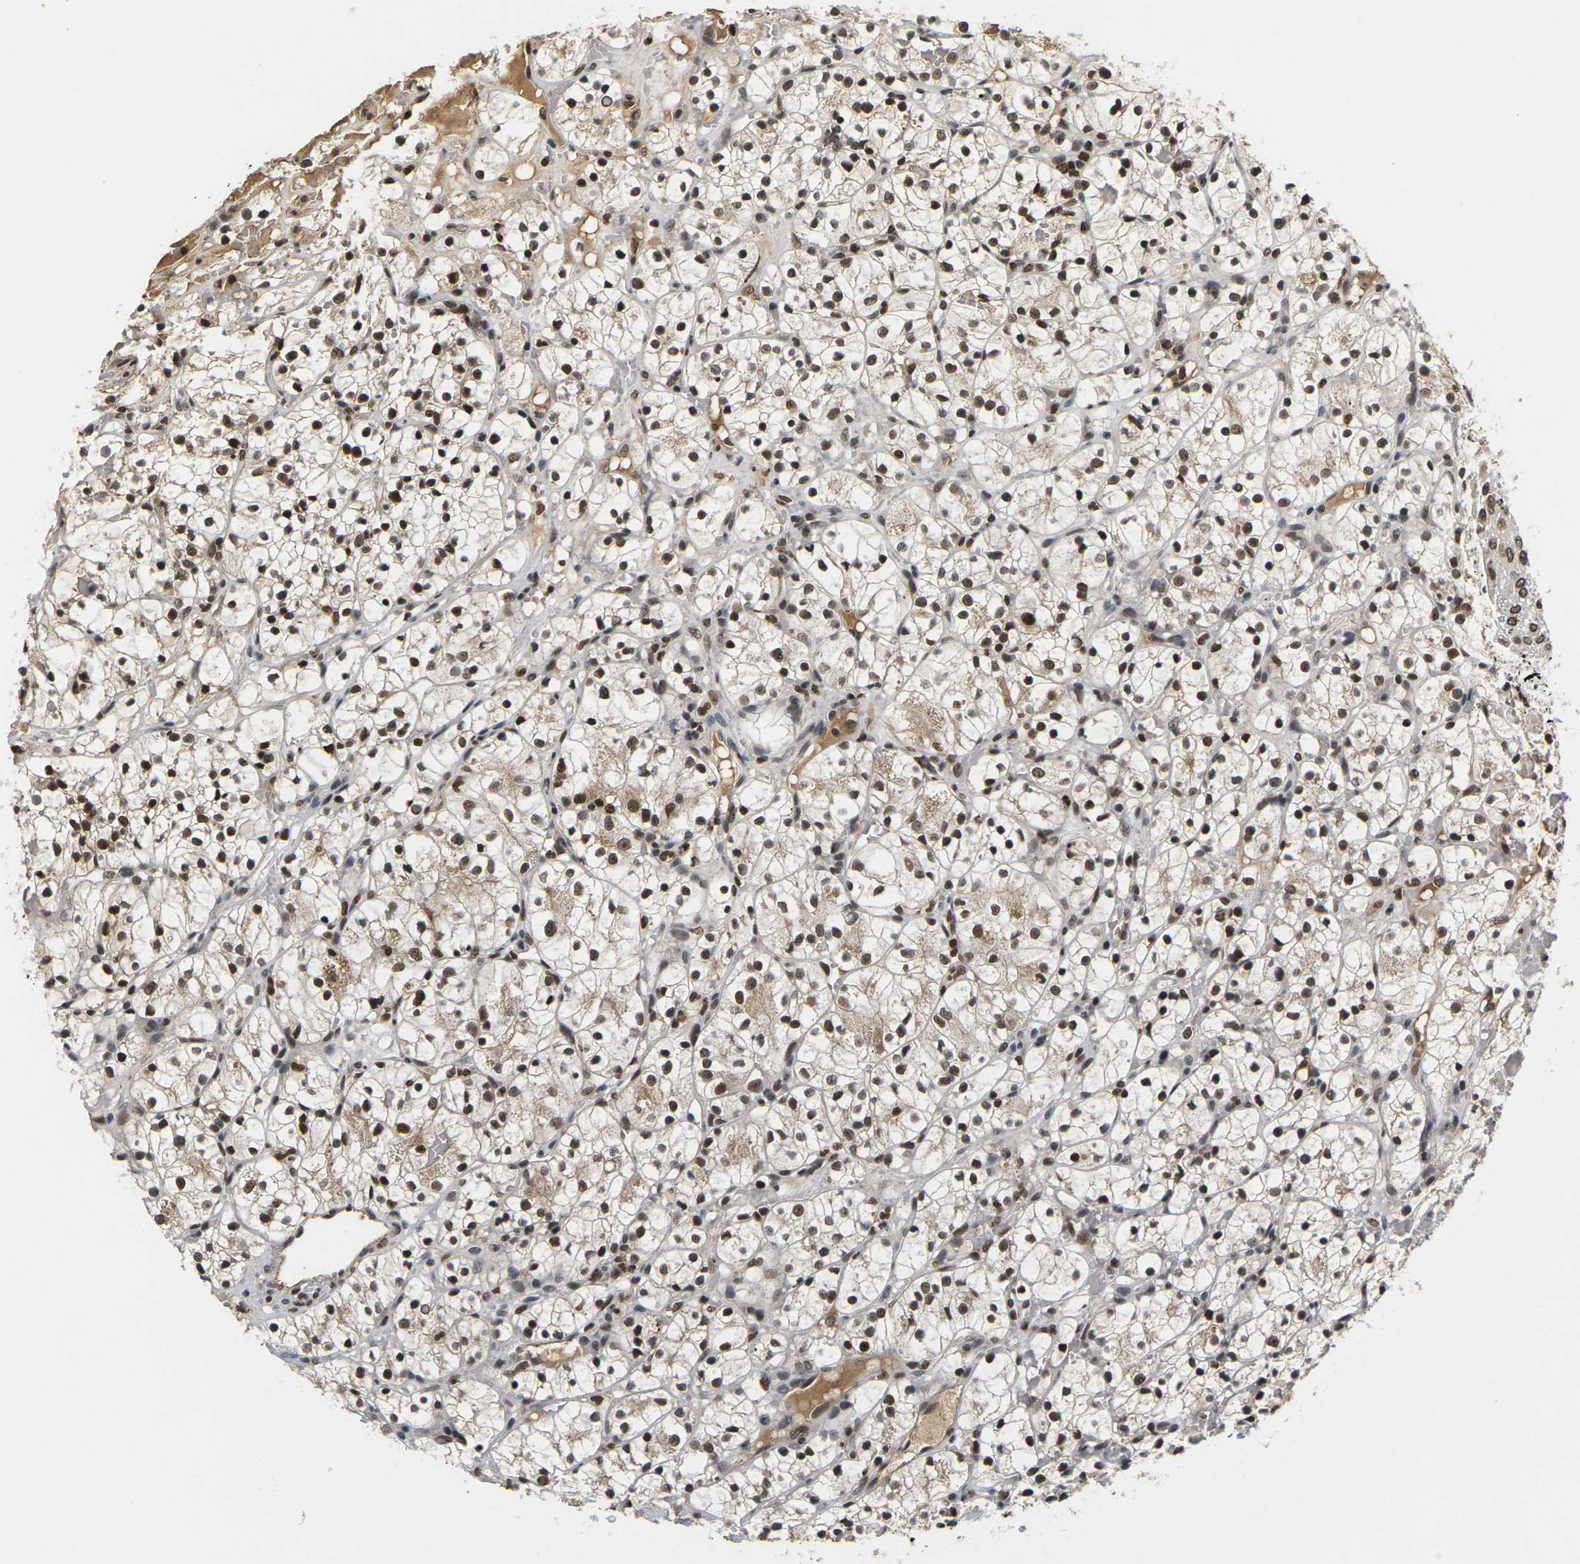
{"staining": {"intensity": "strong", "quantity": ">75%", "location": "cytoplasmic/membranous,nuclear"}, "tissue": "renal cancer", "cell_type": "Tumor cells", "image_type": "cancer", "snomed": [{"axis": "morphology", "description": "Adenocarcinoma, NOS"}, {"axis": "topography", "description": "Kidney"}], "caption": "A brown stain labels strong cytoplasmic/membranous and nuclear positivity of a protein in renal adenocarcinoma tumor cells.", "gene": "NELFA", "patient": {"sex": "female", "age": 60}}